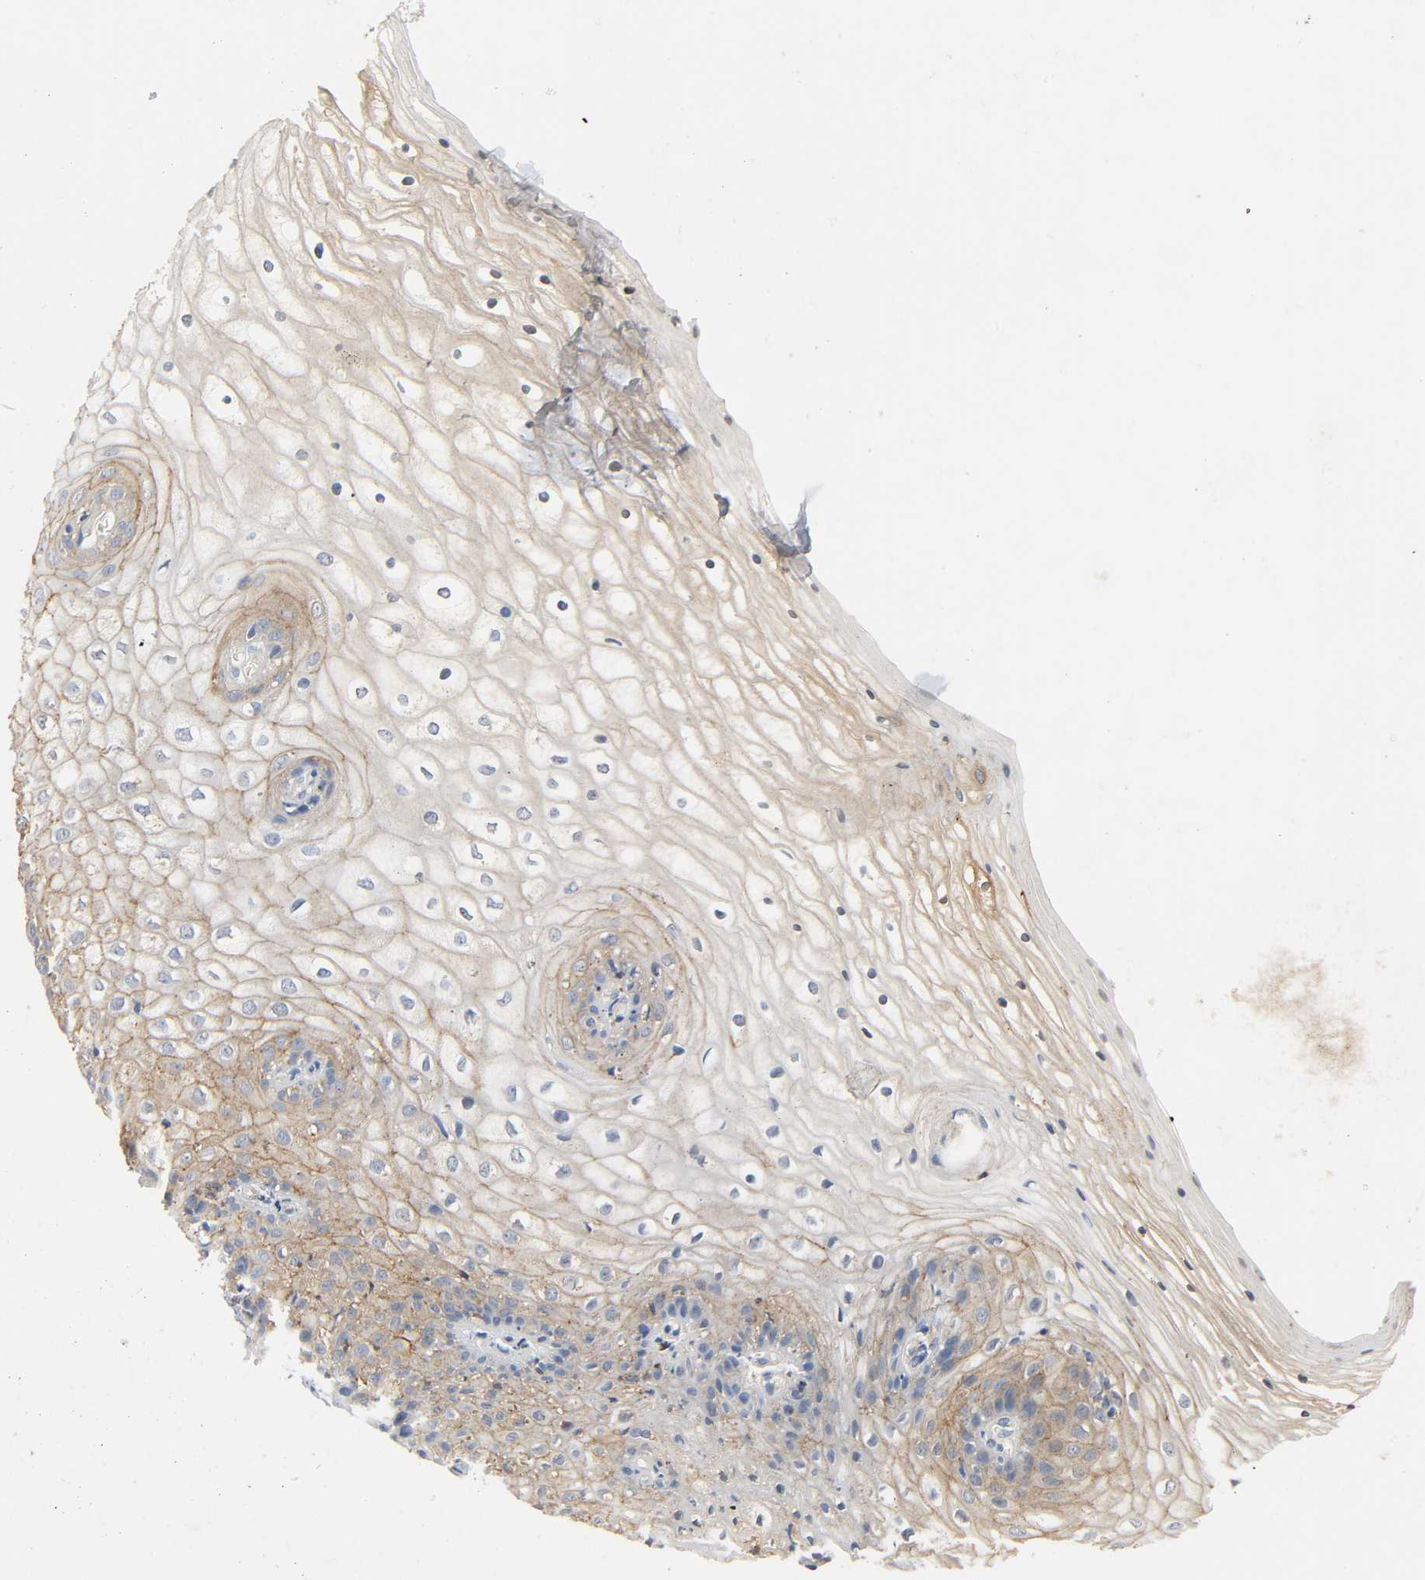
{"staining": {"intensity": "moderate", "quantity": "25%-75%", "location": "cytoplasmic/membranous"}, "tissue": "vagina", "cell_type": "Squamous epithelial cells", "image_type": "normal", "snomed": [{"axis": "morphology", "description": "Normal tissue, NOS"}, {"axis": "topography", "description": "Vagina"}], "caption": "Protein expression by immunohistochemistry shows moderate cytoplasmic/membranous positivity in approximately 25%-75% of squamous epithelial cells in normal vagina. The protein is shown in brown color, while the nuclei are stained blue.", "gene": "ARPC1A", "patient": {"sex": "female", "age": 34}}